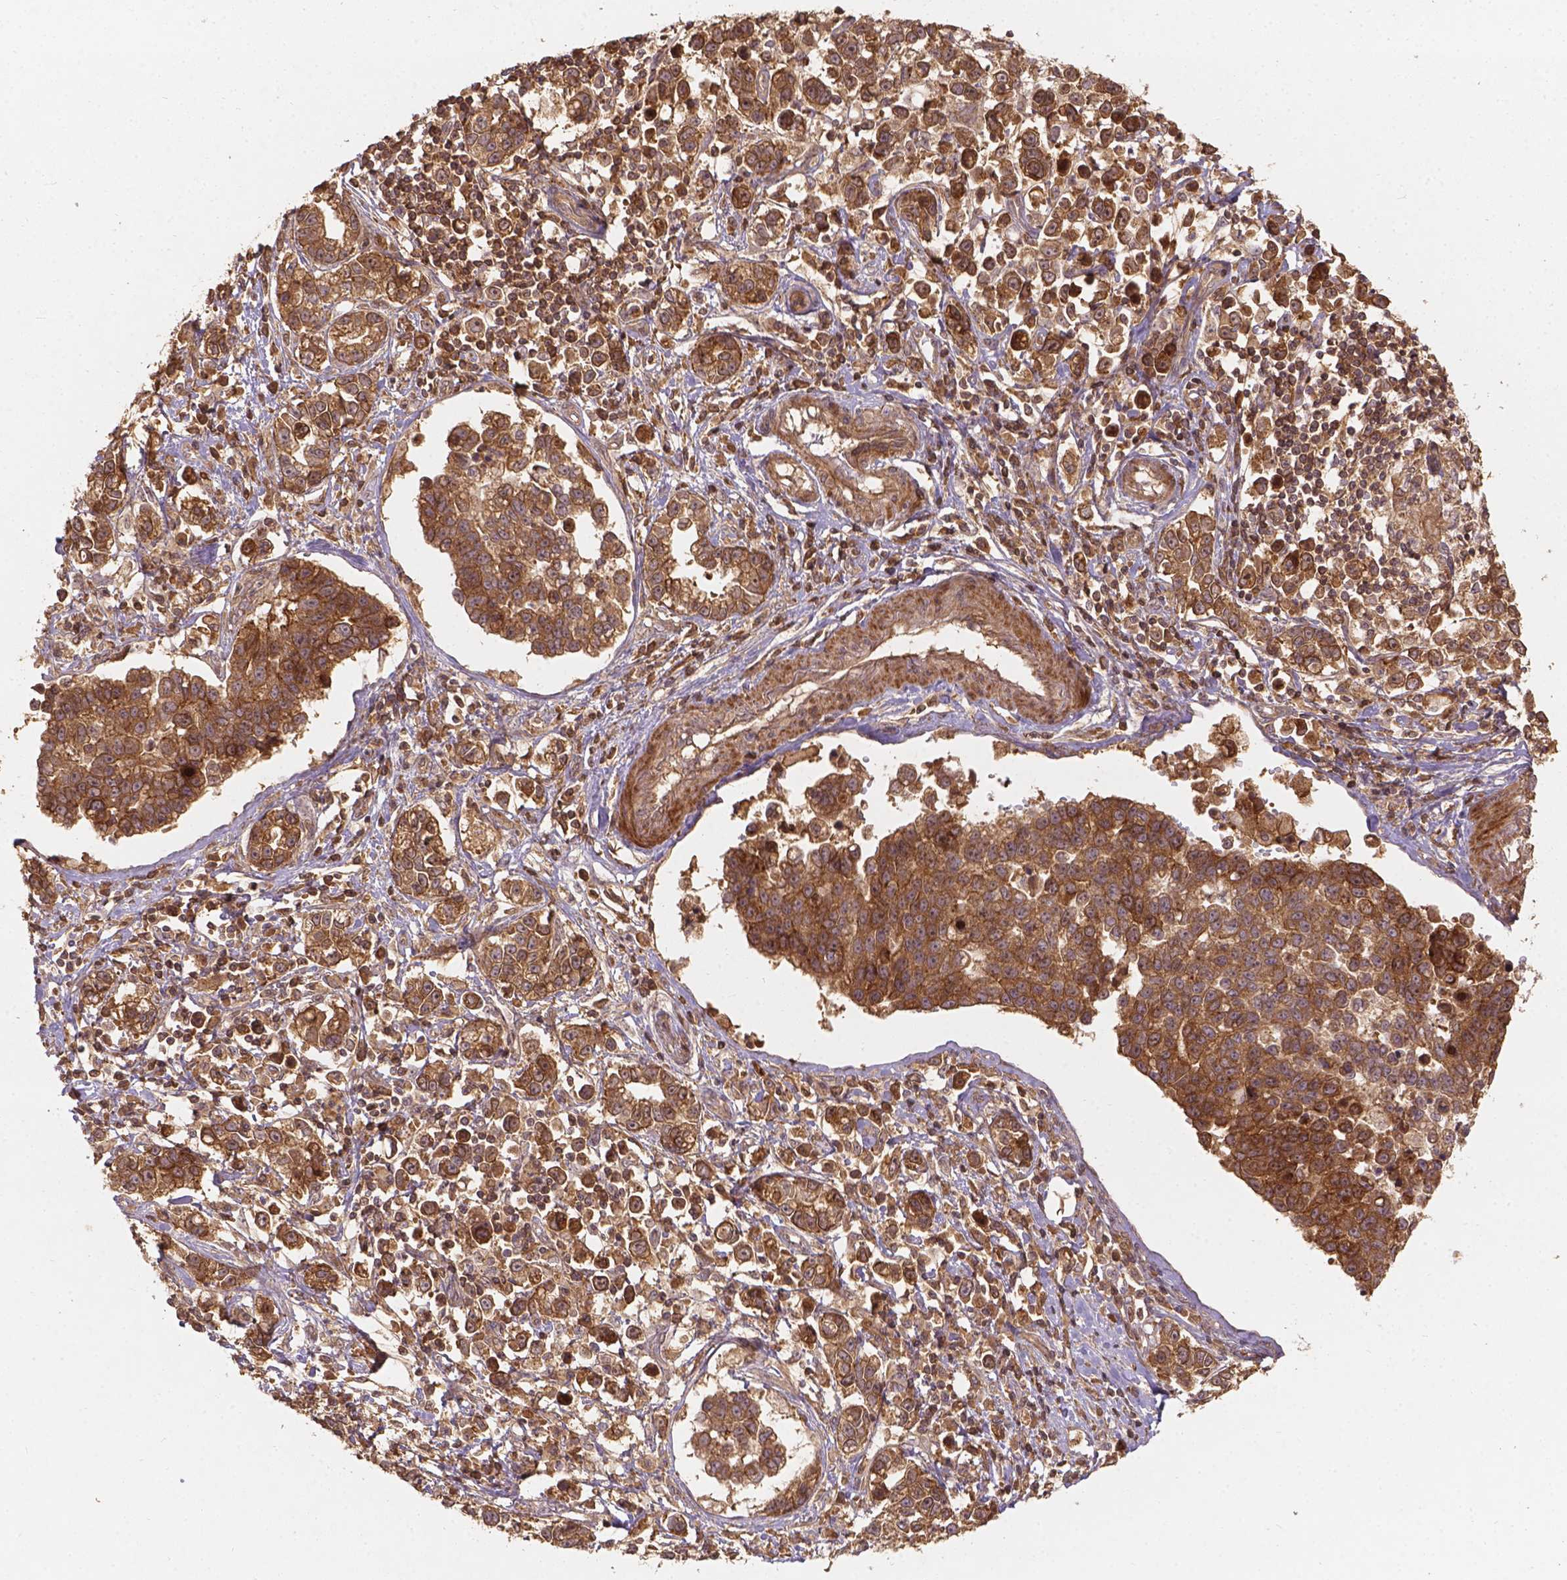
{"staining": {"intensity": "moderate", "quantity": ">75%", "location": "cytoplasmic/membranous"}, "tissue": "stomach cancer", "cell_type": "Tumor cells", "image_type": "cancer", "snomed": [{"axis": "morphology", "description": "Adenocarcinoma, NOS"}, {"axis": "topography", "description": "Stomach"}], "caption": "A high-resolution histopathology image shows IHC staining of adenocarcinoma (stomach), which displays moderate cytoplasmic/membranous expression in about >75% of tumor cells.", "gene": "XPR1", "patient": {"sex": "male", "age": 93}}